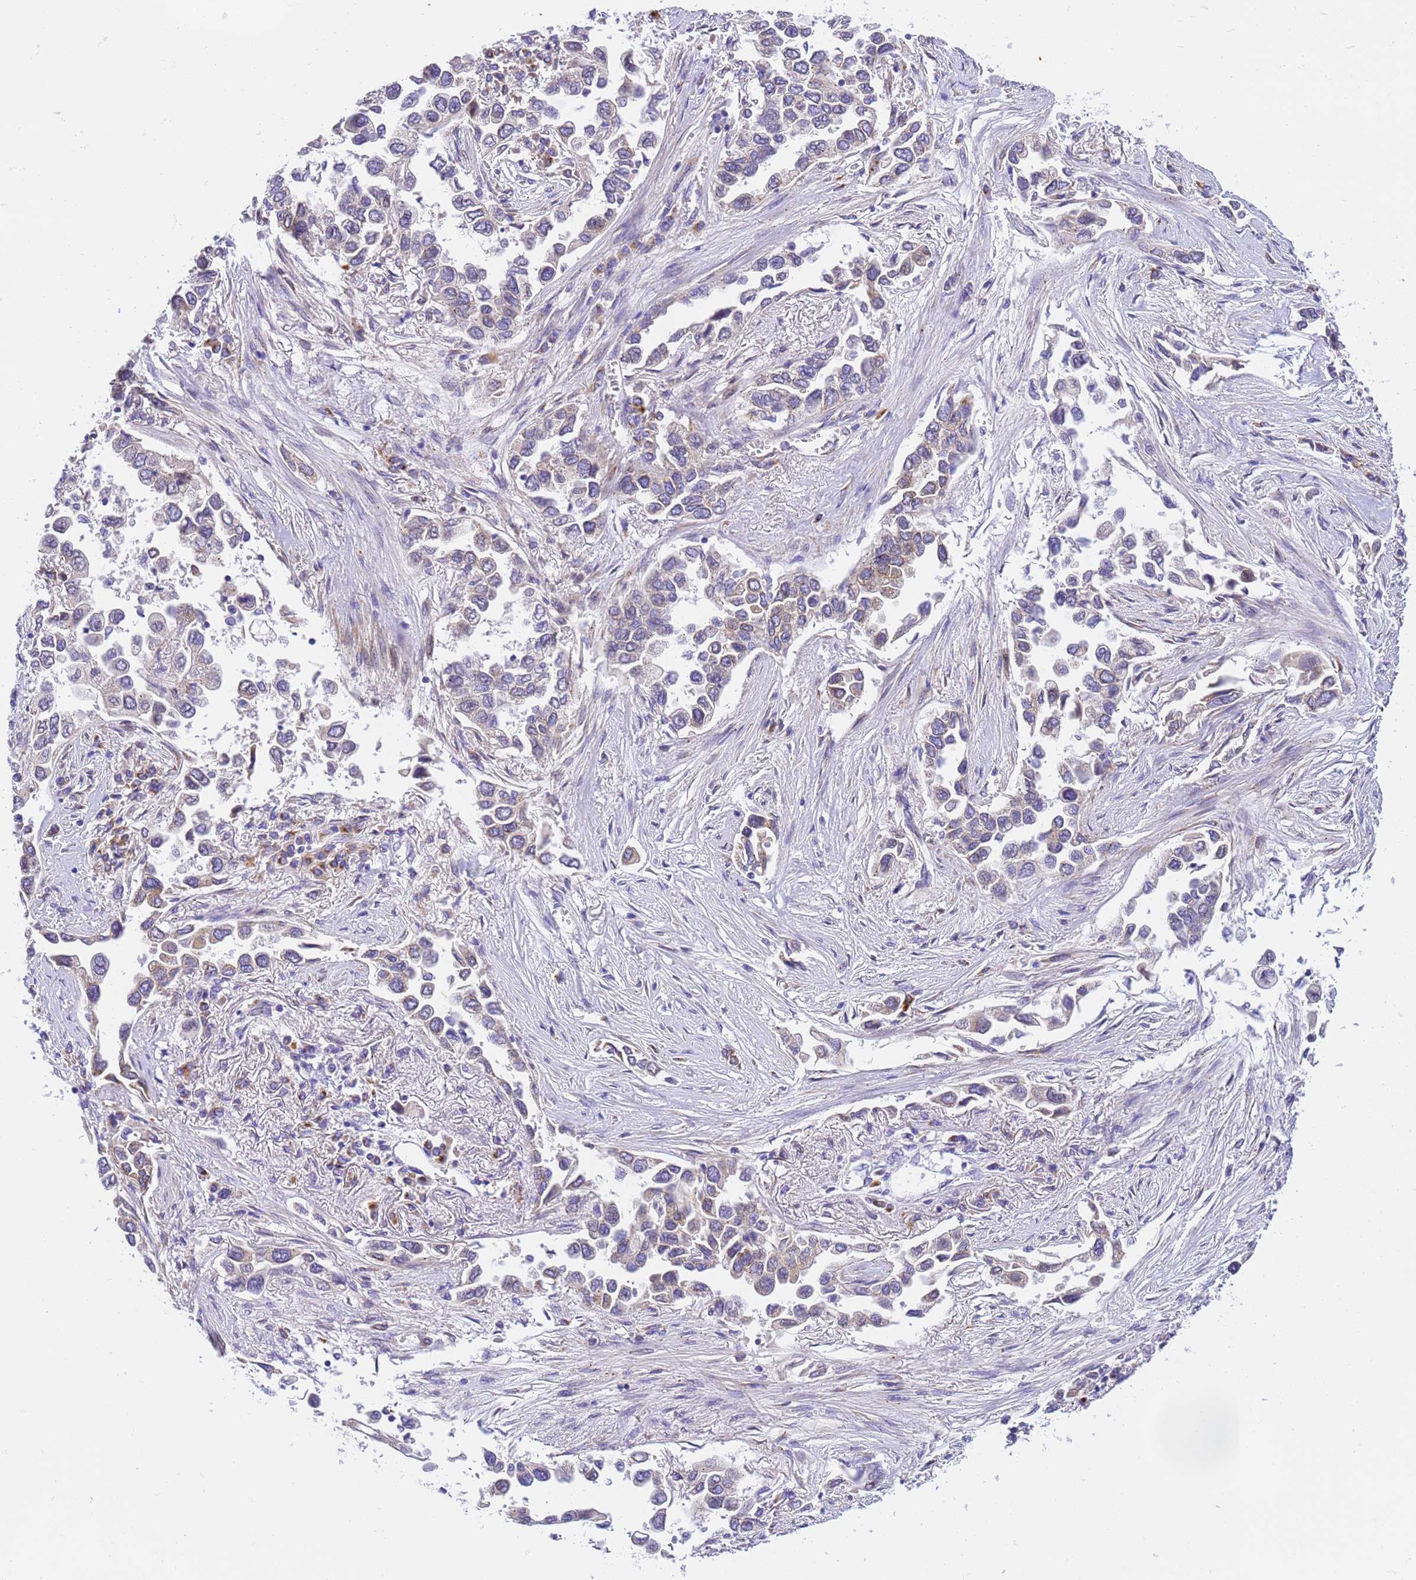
{"staining": {"intensity": "moderate", "quantity": "<25%", "location": "cytoplasmic/membranous"}, "tissue": "lung cancer", "cell_type": "Tumor cells", "image_type": "cancer", "snomed": [{"axis": "morphology", "description": "Adenocarcinoma, NOS"}, {"axis": "topography", "description": "Lung"}], "caption": "IHC histopathology image of neoplastic tissue: lung adenocarcinoma stained using immunohistochemistry reveals low levels of moderate protein expression localized specifically in the cytoplasmic/membranous of tumor cells, appearing as a cytoplasmic/membranous brown color.", "gene": "RHBDD3", "patient": {"sex": "female", "age": 76}}